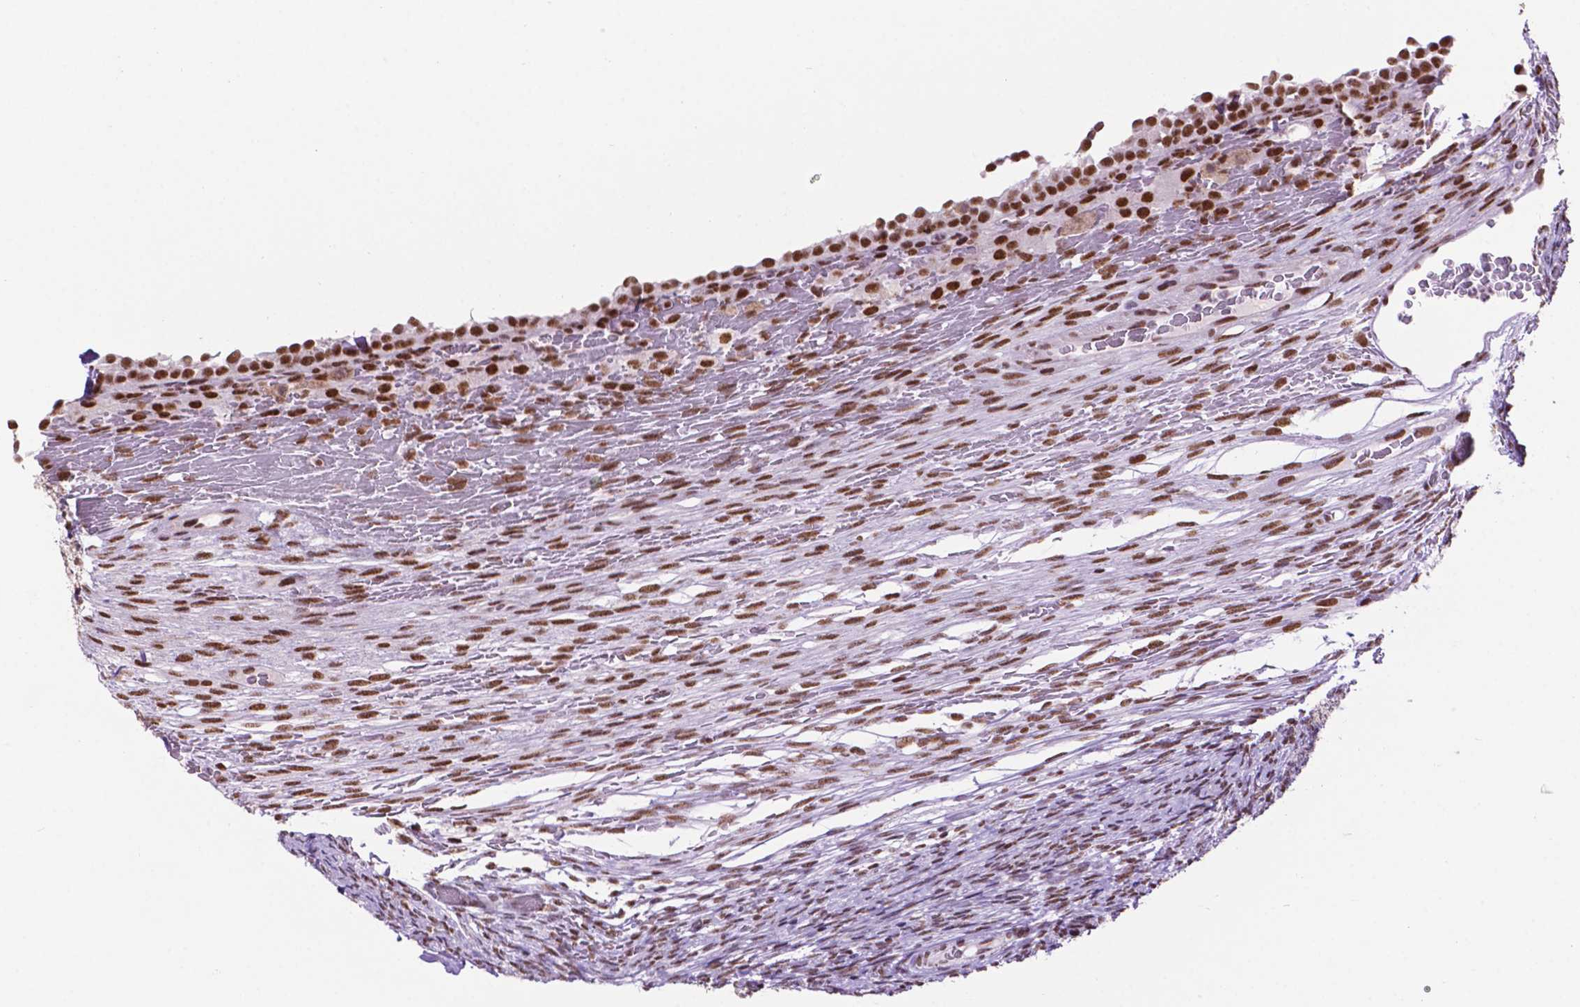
{"staining": {"intensity": "moderate", "quantity": ">75%", "location": "nuclear"}, "tissue": "ovary", "cell_type": "Follicle cells", "image_type": "normal", "snomed": [{"axis": "morphology", "description": "Normal tissue, NOS"}, {"axis": "topography", "description": "Ovary"}], "caption": "This histopathology image shows immunohistochemistry staining of benign ovary, with medium moderate nuclear staining in about >75% of follicle cells.", "gene": "CCAR2", "patient": {"sex": "female", "age": 34}}